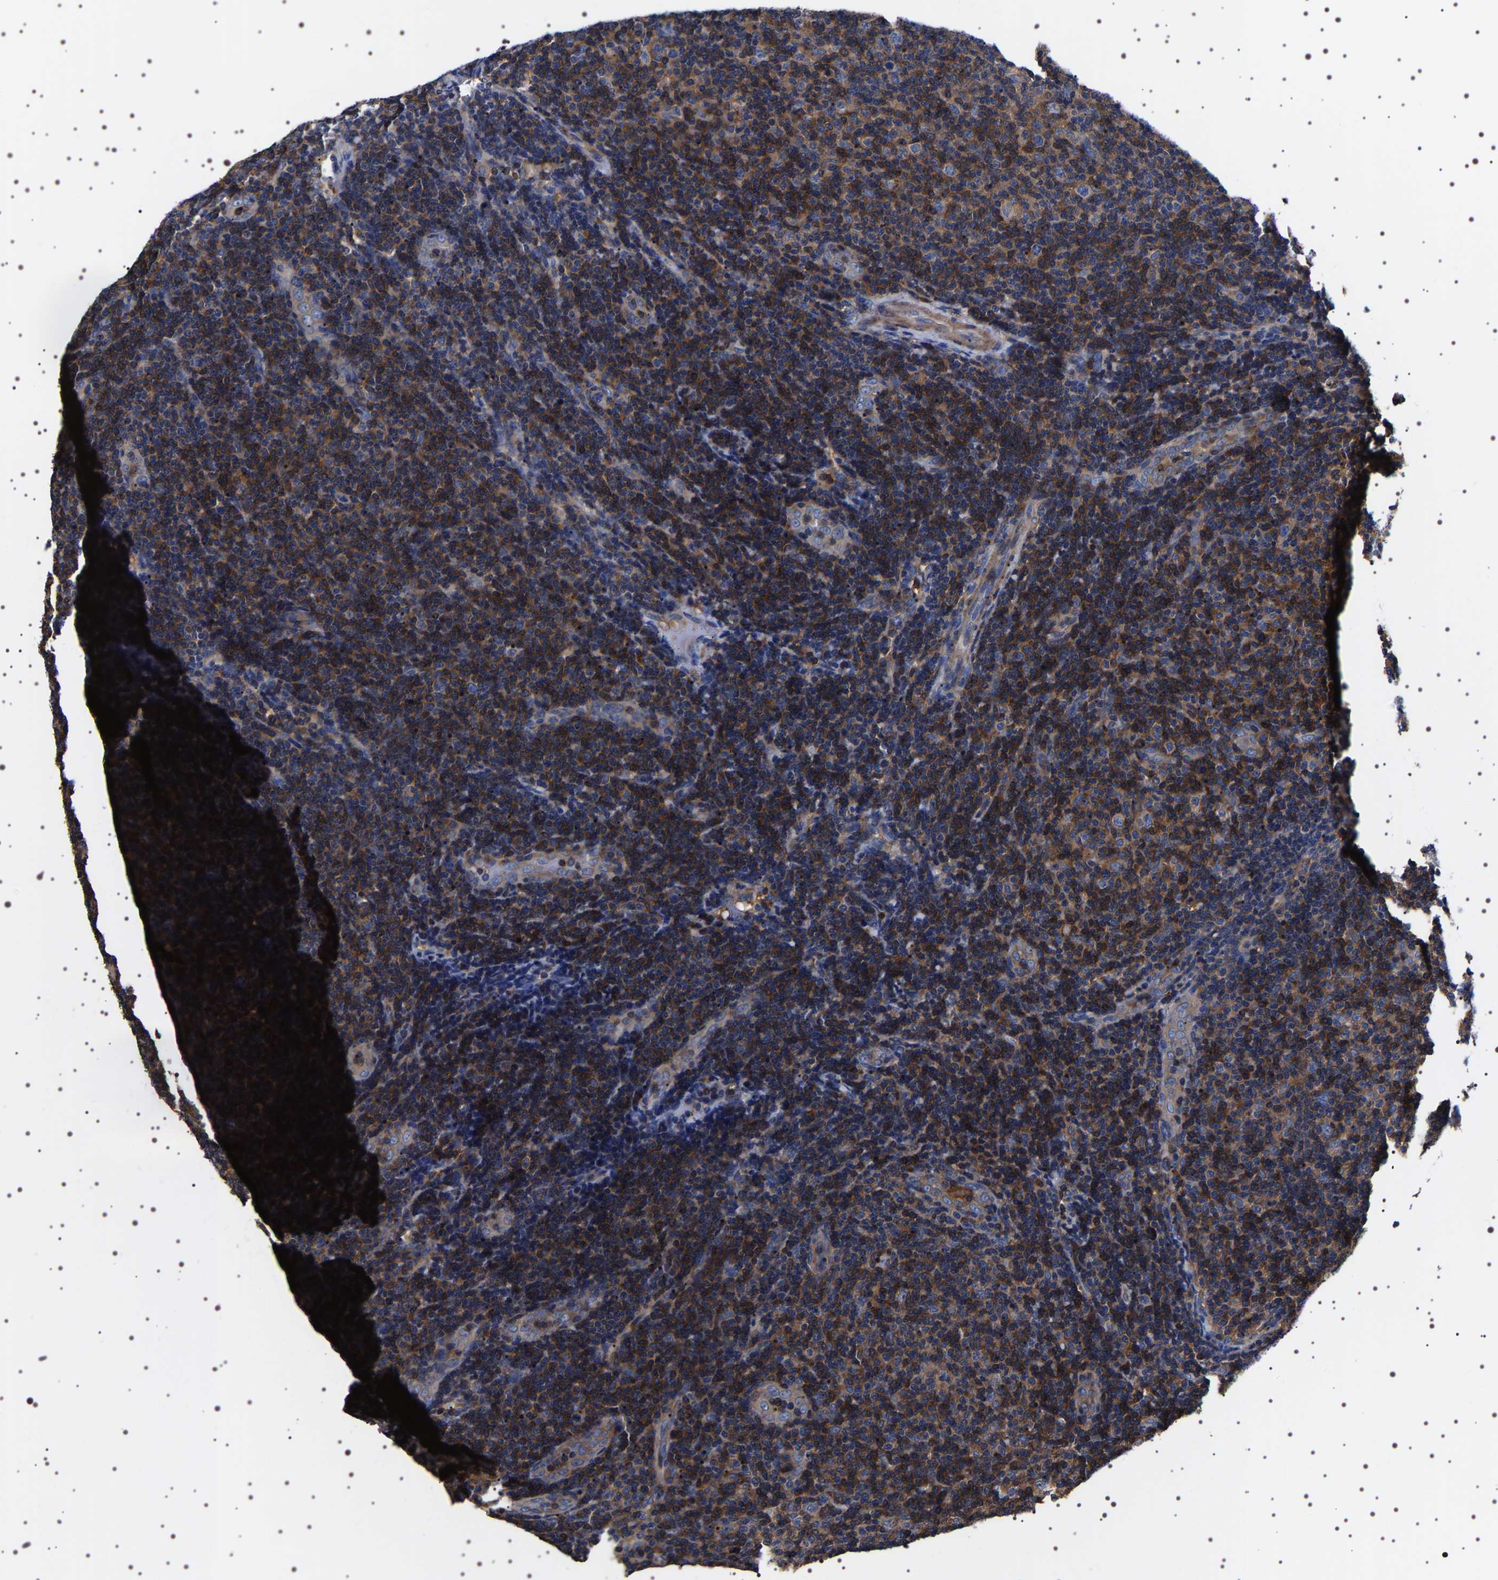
{"staining": {"intensity": "moderate", "quantity": ">75%", "location": "cytoplasmic/membranous"}, "tissue": "lymphoma", "cell_type": "Tumor cells", "image_type": "cancer", "snomed": [{"axis": "morphology", "description": "Malignant lymphoma, non-Hodgkin's type, Low grade"}, {"axis": "topography", "description": "Lymph node"}], "caption": "DAB immunohistochemical staining of human low-grade malignant lymphoma, non-Hodgkin's type demonstrates moderate cytoplasmic/membranous protein staining in about >75% of tumor cells.", "gene": "WDR1", "patient": {"sex": "male", "age": 83}}